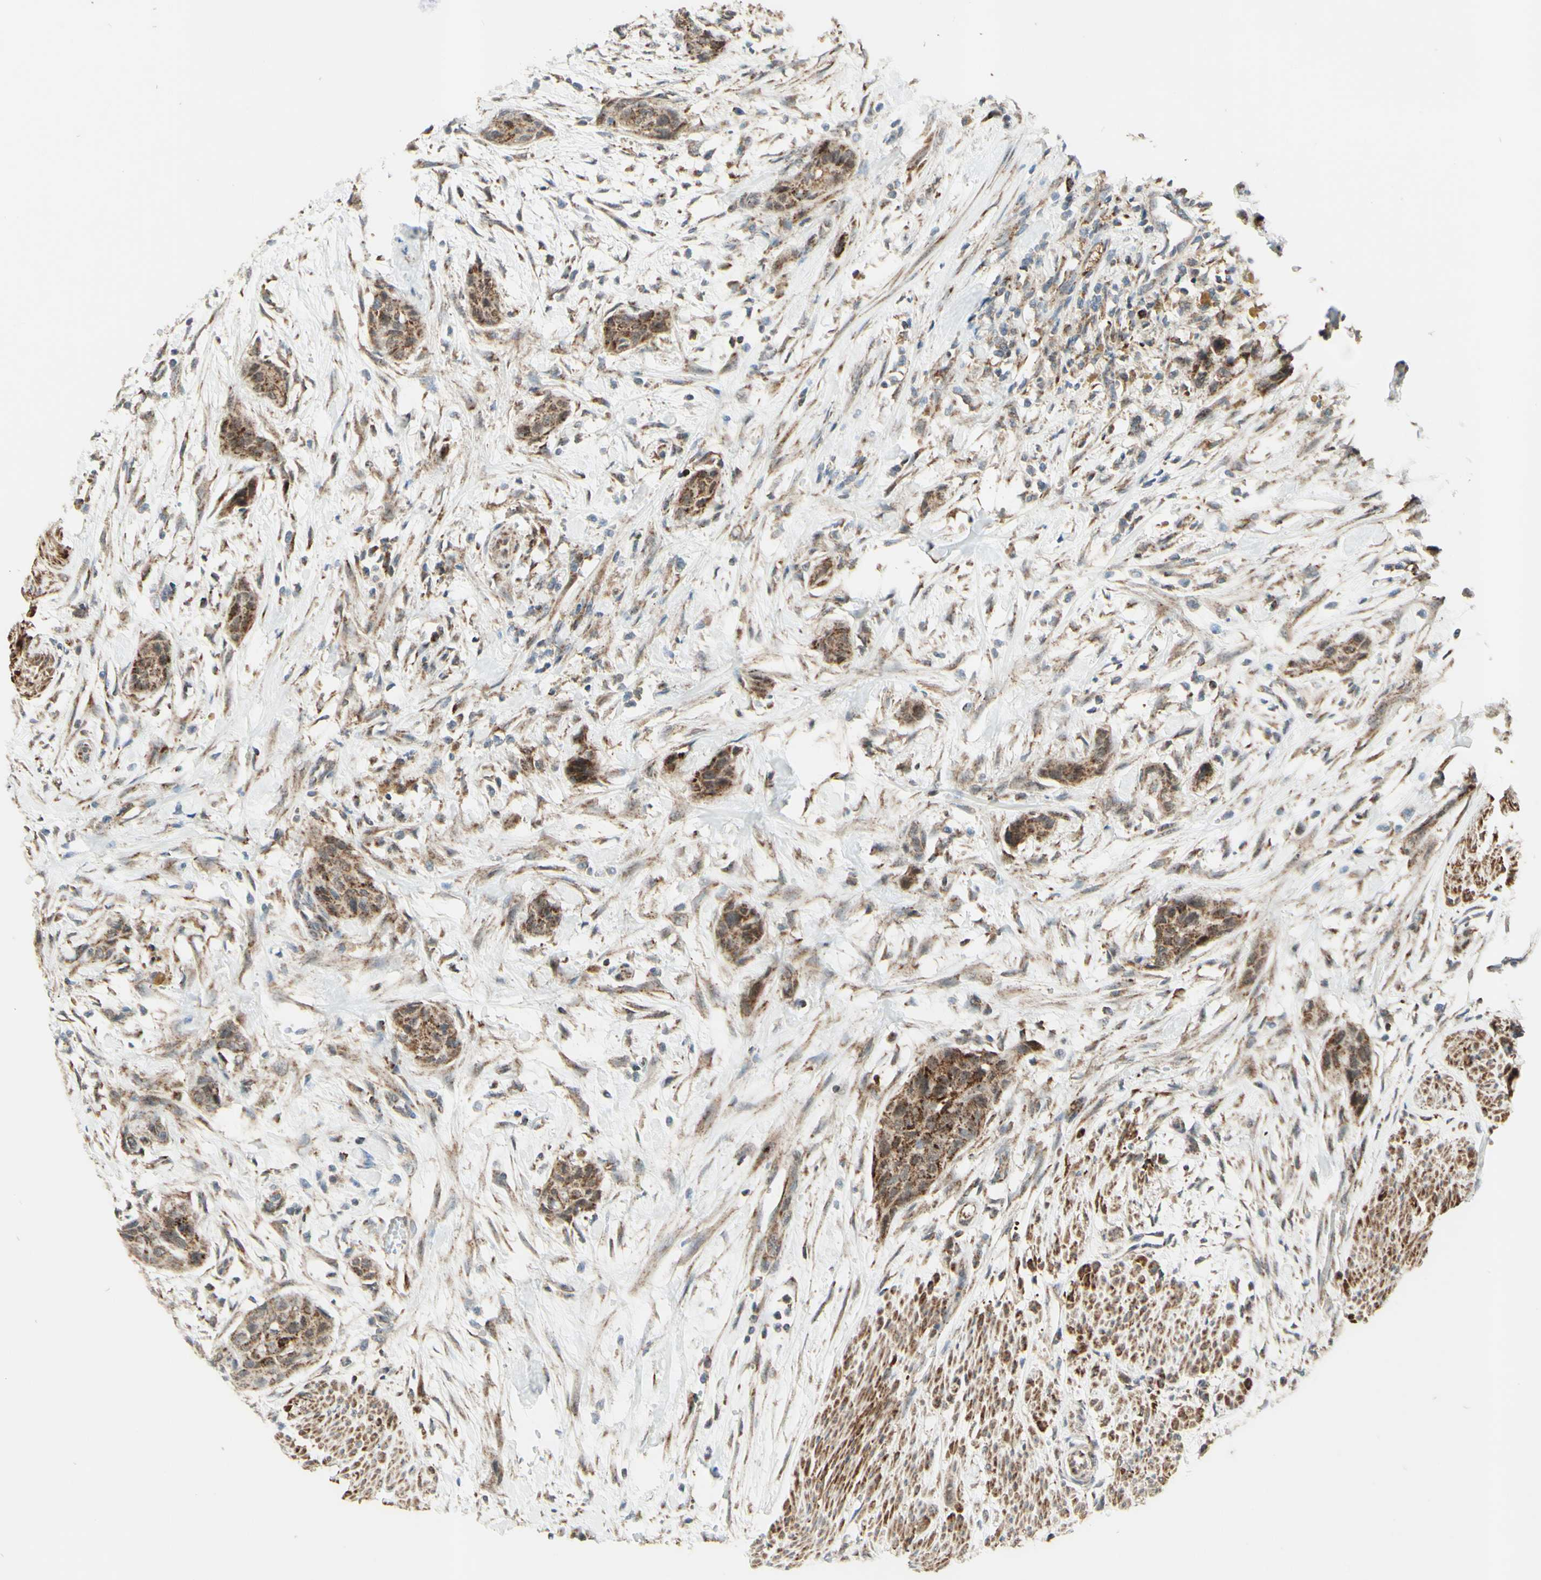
{"staining": {"intensity": "moderate", "quantity": ">75%", "location": "cytoplasmic/membranous"}, "tissue": "urothelial cancer", "cell_type": "Tumor cells", "image_type": "cancer", "snomed": [{"axis": "morphology", "description": "Urothelial carcinoma, High grade"}, {"axis": "topography", "description": "Urinary bladder"}], "caption": "Immunohistochemical staining of human high-grade urothelial carcinoma exhibits medium levels of moderate cytoplasmic/membranous positivity in about >75% of tumor cells.", "gene": "DHRS3", "patient": {"sex": "male", "age": 35}}